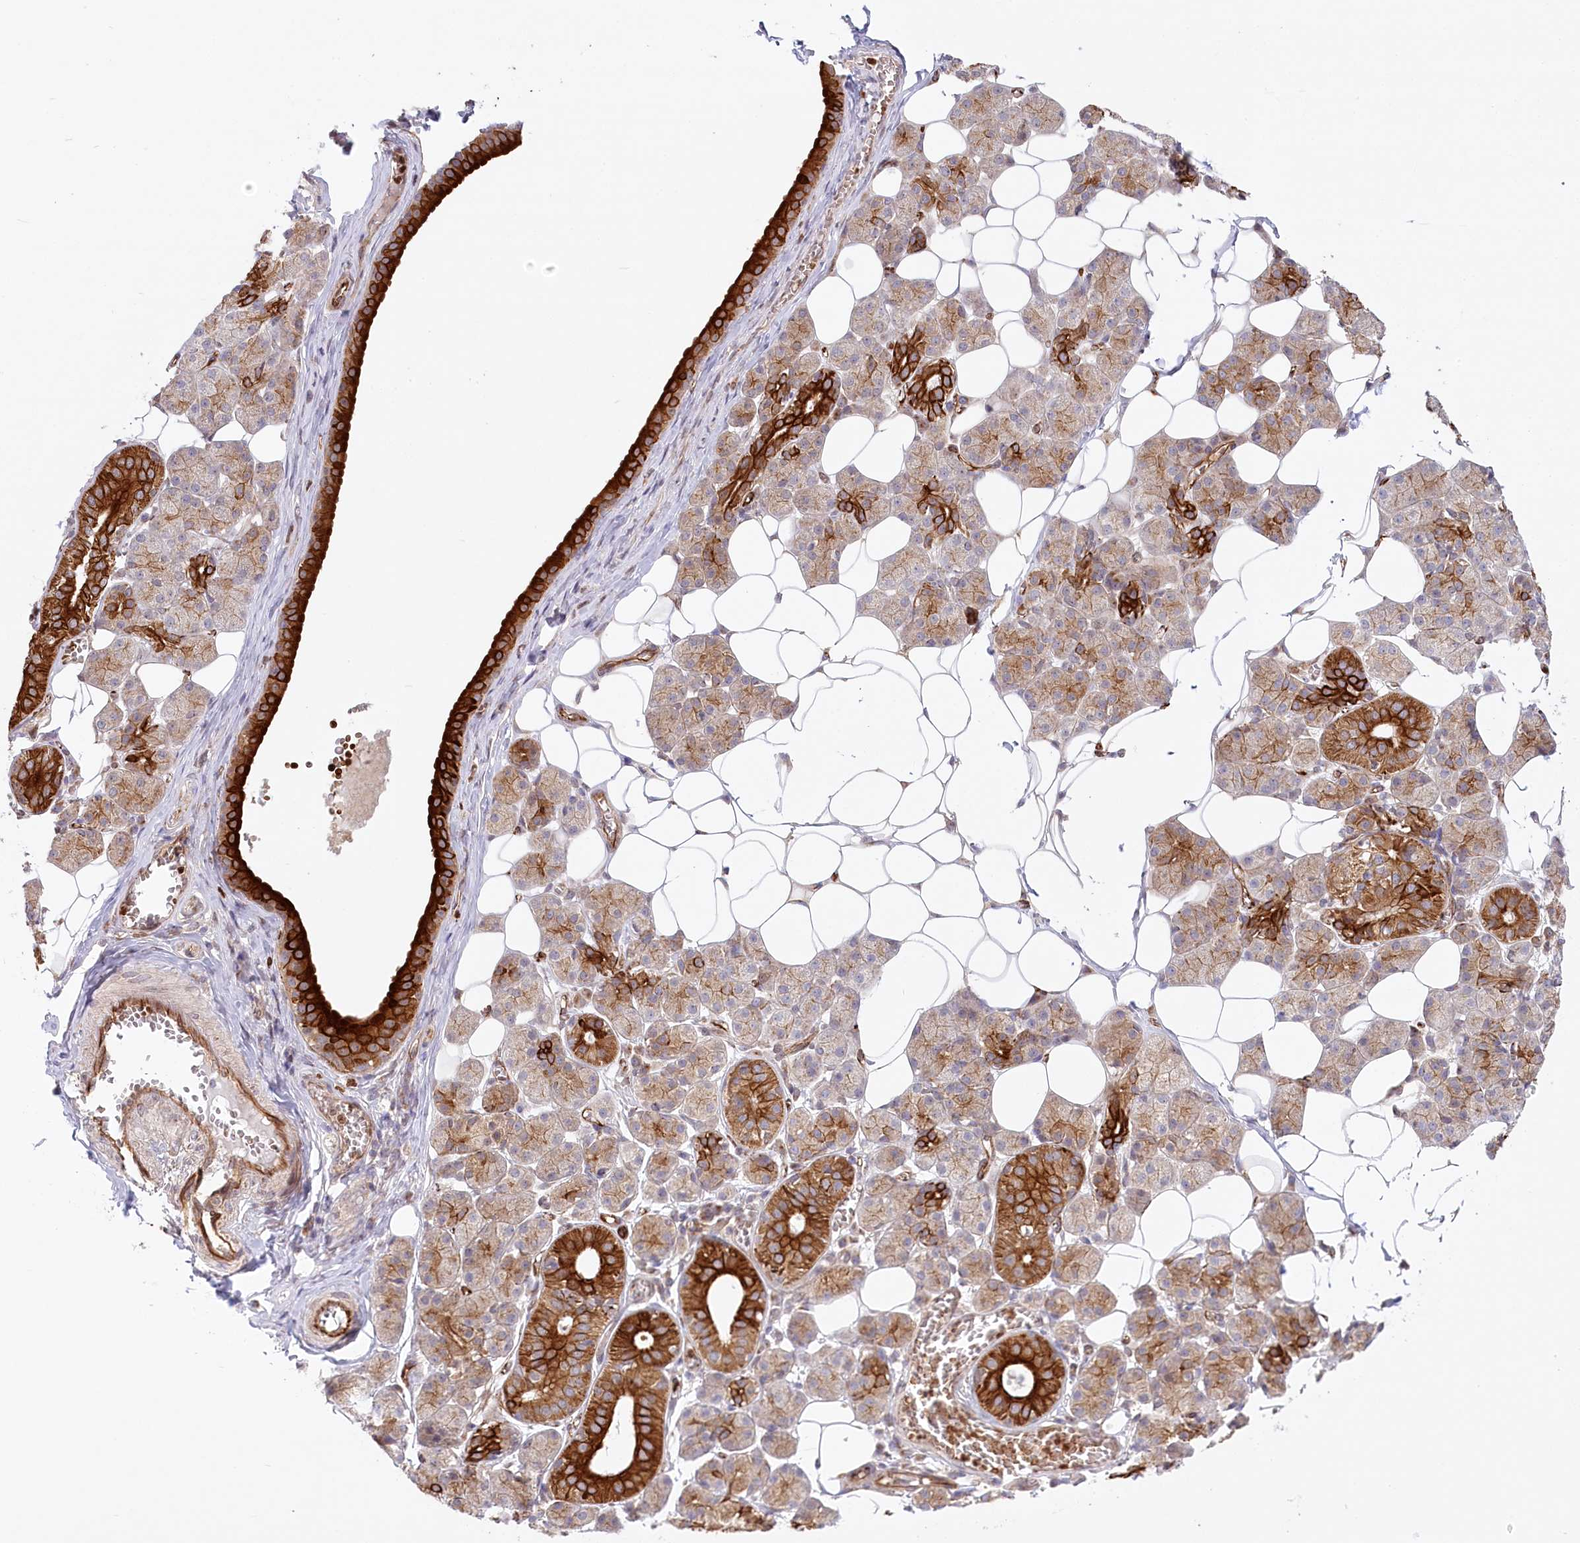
{"staining": {"intensity": "strong", "quantity": "25%-75%", "location": "cytoplasmic/membranous"}, "tissue": "salivary gland", "cell_type": "Glandular cells", "image_type": "normal", "snomed": [{"axis": "morphology", "description": "Normal tissue, NOS"}, {"axis": "topography", "description": "Salivary gland"}], "caption": "The histopathology image reveals immunohistochemical staining of unremarkable salivary gland. There is strong cytoplasmic/membranous positivity is identified in about 25%-75% of glandular cells.", "gene": "COMMD3", "patient": {"sex": "female", "age": 33}}